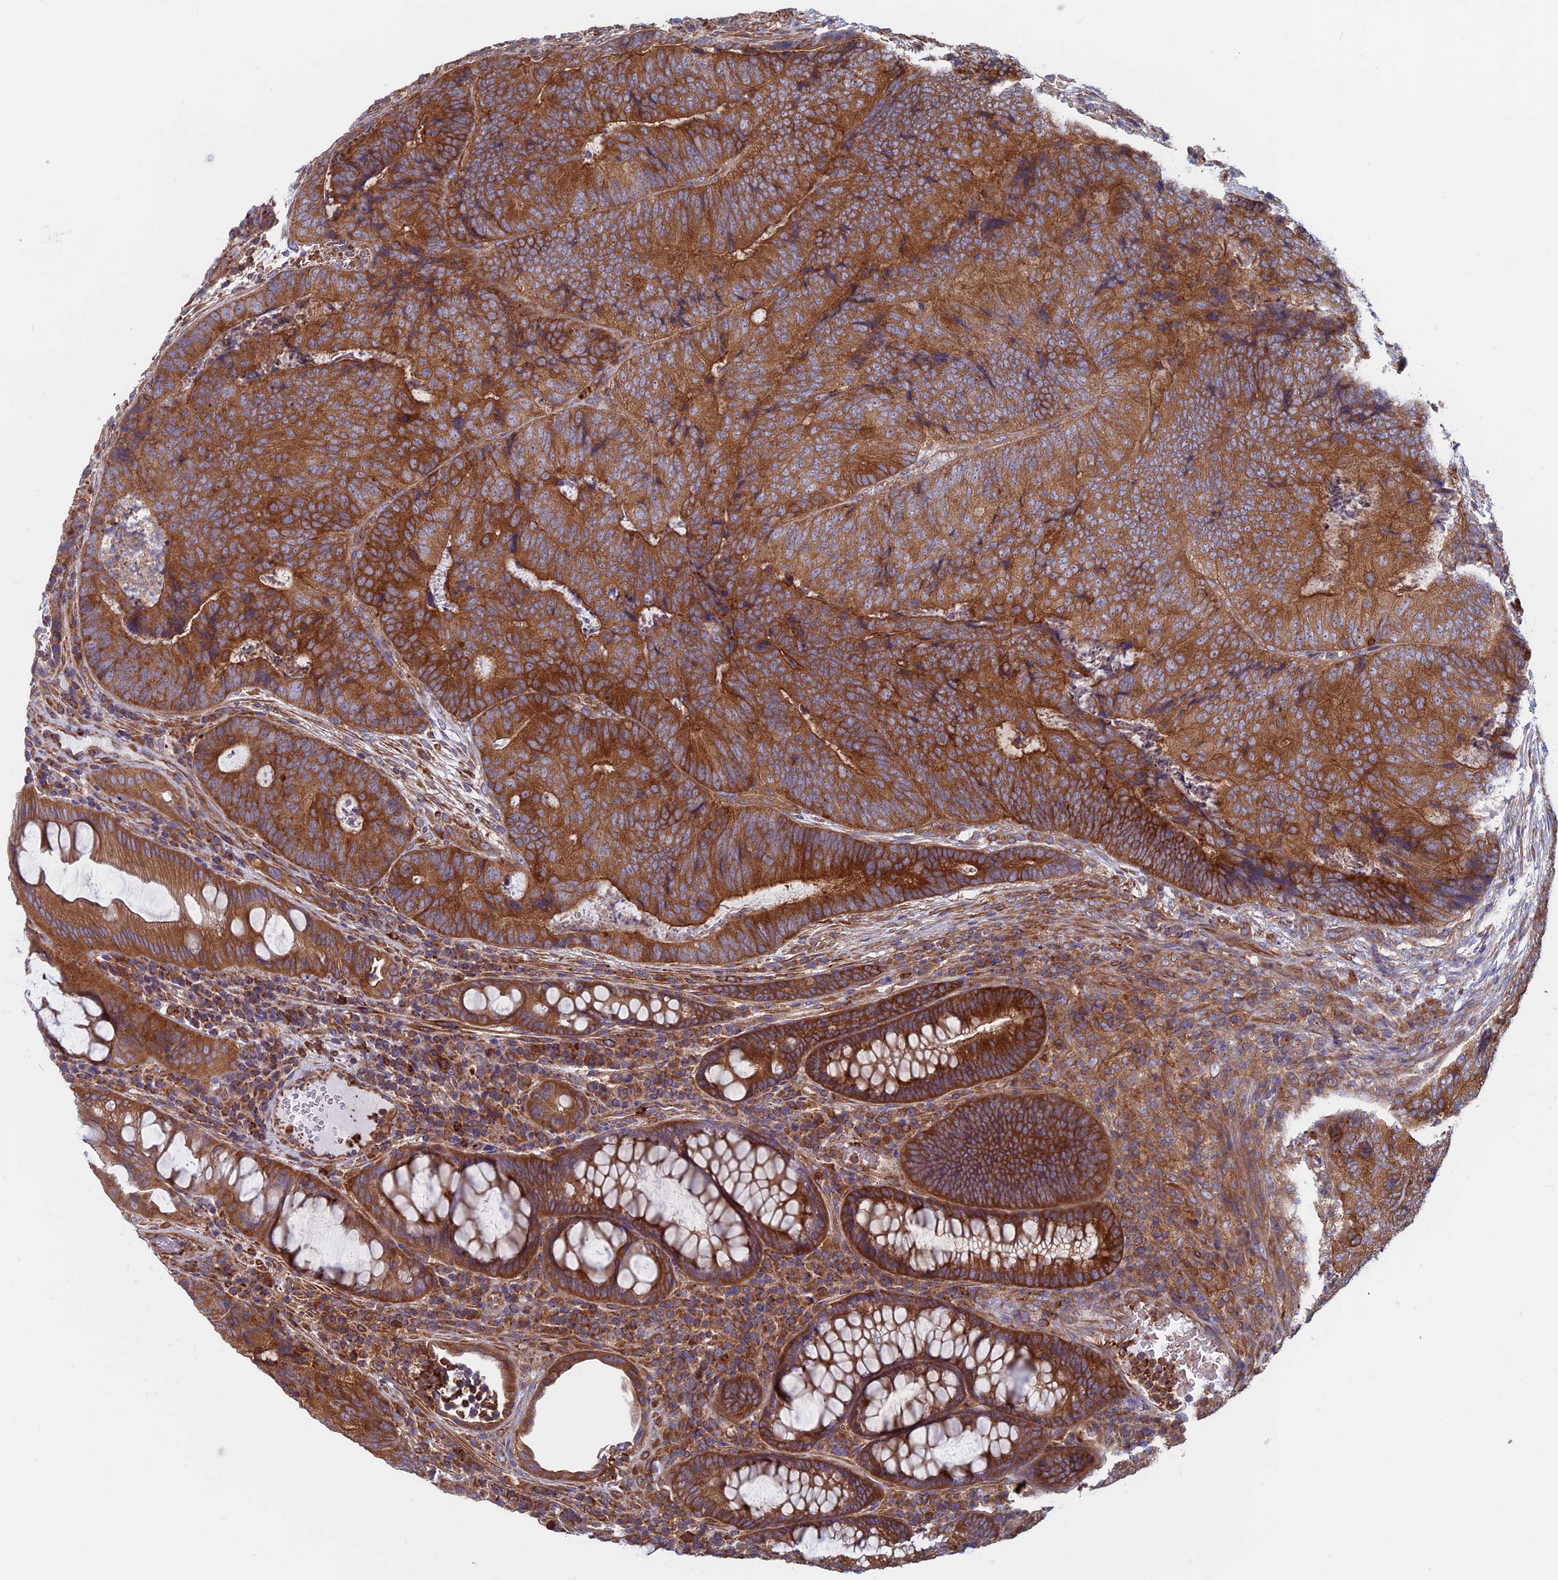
{"staining": {"intensity": "strong", "quantity": ">75%", "location": "cytoplasmic/membranous"}, "tissue": "colorectal cancer", "cell_type": "Tumor cells", "image_type": "cancer", "snomed": [{"axis": "morphology", "description": "Adenocarcinoma, NOS"}, {"axis": "topography", "description": "Colon"}], "caption": "Brown immunohistochemical staining in human colorectal adenocarcinoma reveals strong cytoplasmic/membranous expression in approximately >75% of tumor cells.", "gene": "DNM1L", "patient": {"sex": "female", "age": 67}}